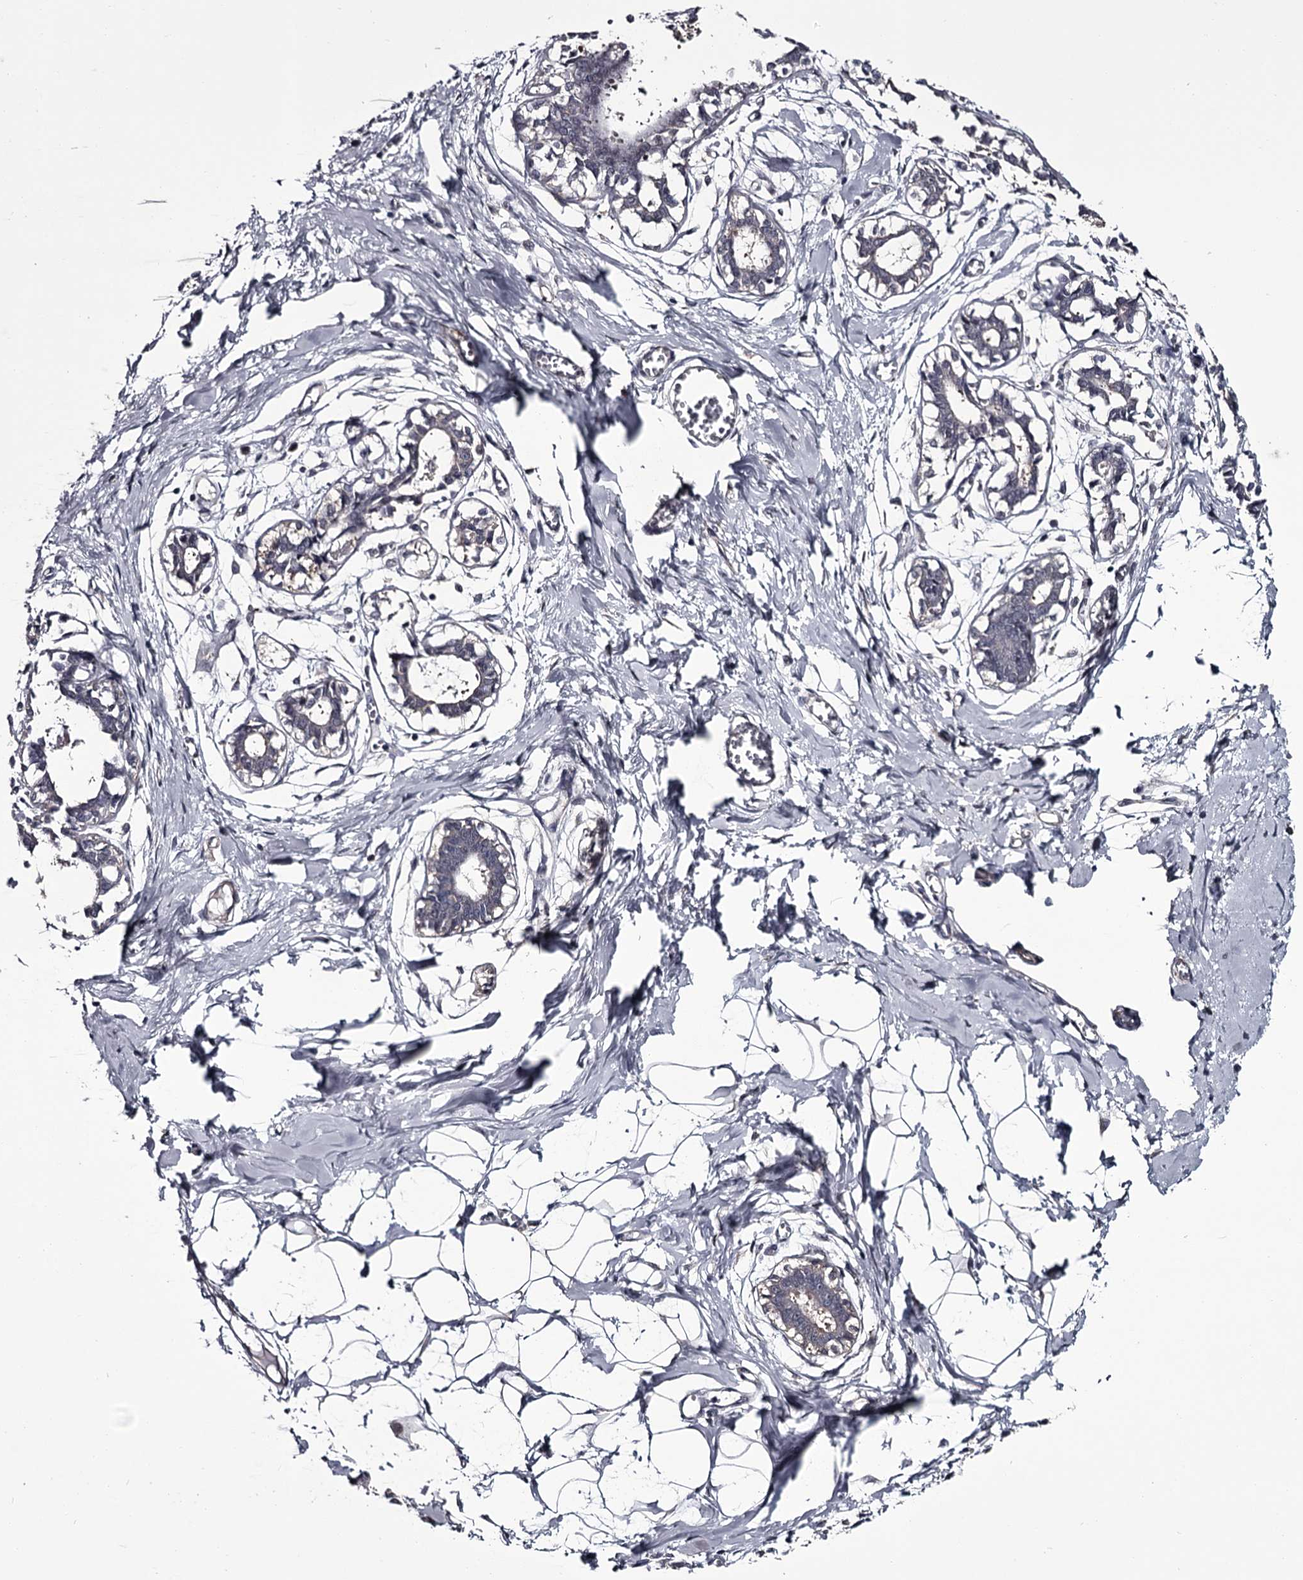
{"staining": {"intensity": "negative", "quantity": "none", "location": "none"}, "tissue": "breast", "cell_type": "Adipocytes", "image_type": "normal", "snomed": [{"axis": "morphology", "description": "Normal tissue, NOS"}, {"axis": "topography", "description": "Breast"}], "caption": "Breast was stained to show a protein in brown. There is no significant staining in adipocytes. (Immunohistochemistry (ihc), brightfield microscopy, high magnification).", "gene": "DAO", "patient": {"sex": "female", "age": 27}}